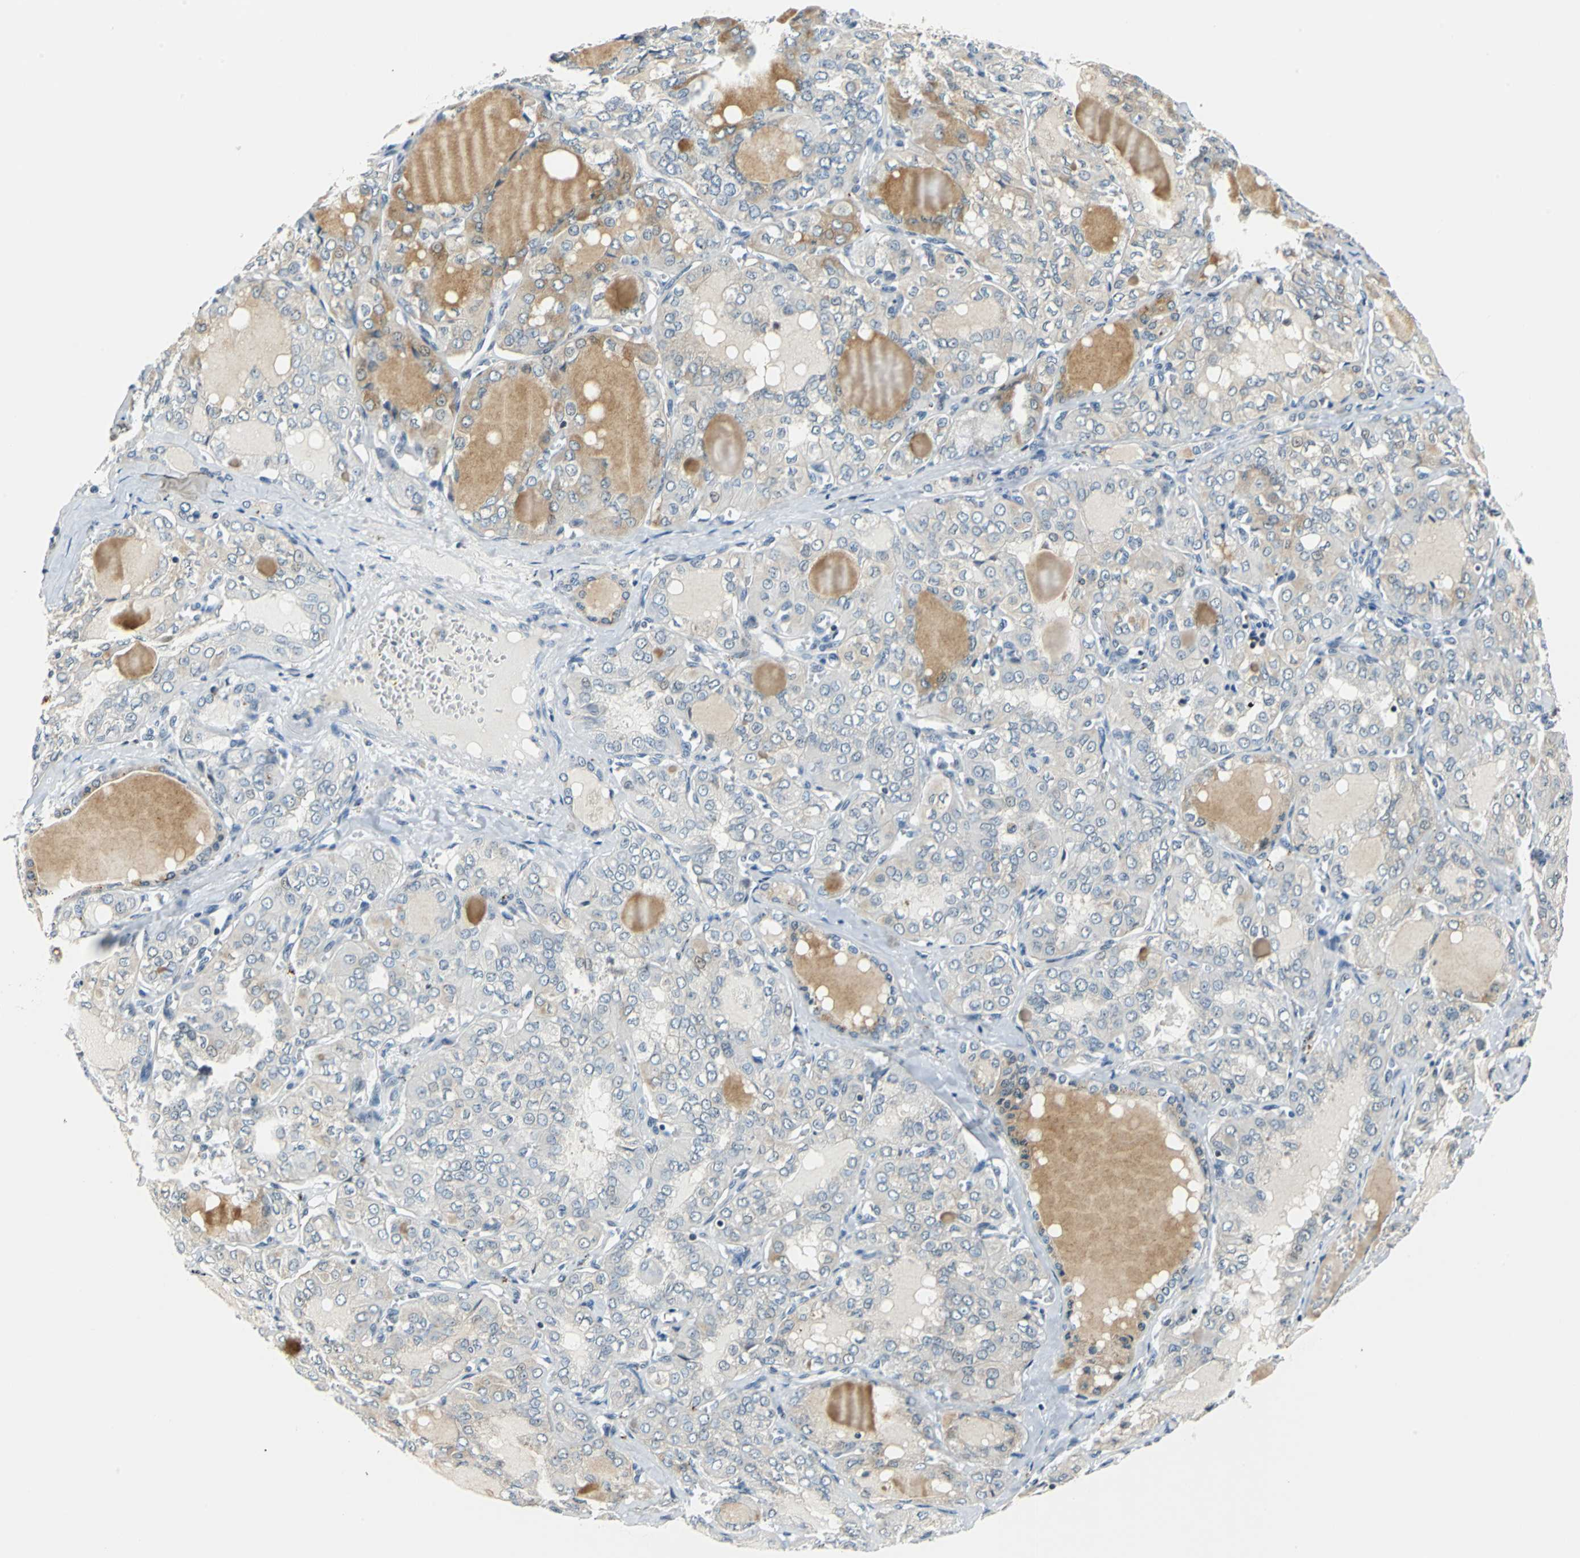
{"staining": {"intensity": "moderate", "quantity": "<25%", "location": "cytoplasmic/membranous"}, "tissue": "thyroid cancer", "cell_type": "Tumor cells", "image_type": "cancer", "snomed": [{"axis": "morphology", "description": "Papillary adenocarcinoma, NOS"}, {"axis": "topography", "description": "Thyroid gland"}], "caption": "Protein staining shows moderate cytoplasmic/membranous positivity in approximately <25% of tumor cells in thyroid cancer. The protein of interest is stained brown, and the nuclei are stained in blue (DAB IHC with brightfield microscopy, high magnification).", "gene": "HCFC2", "patient": {"sex": "male", "age": 20}}